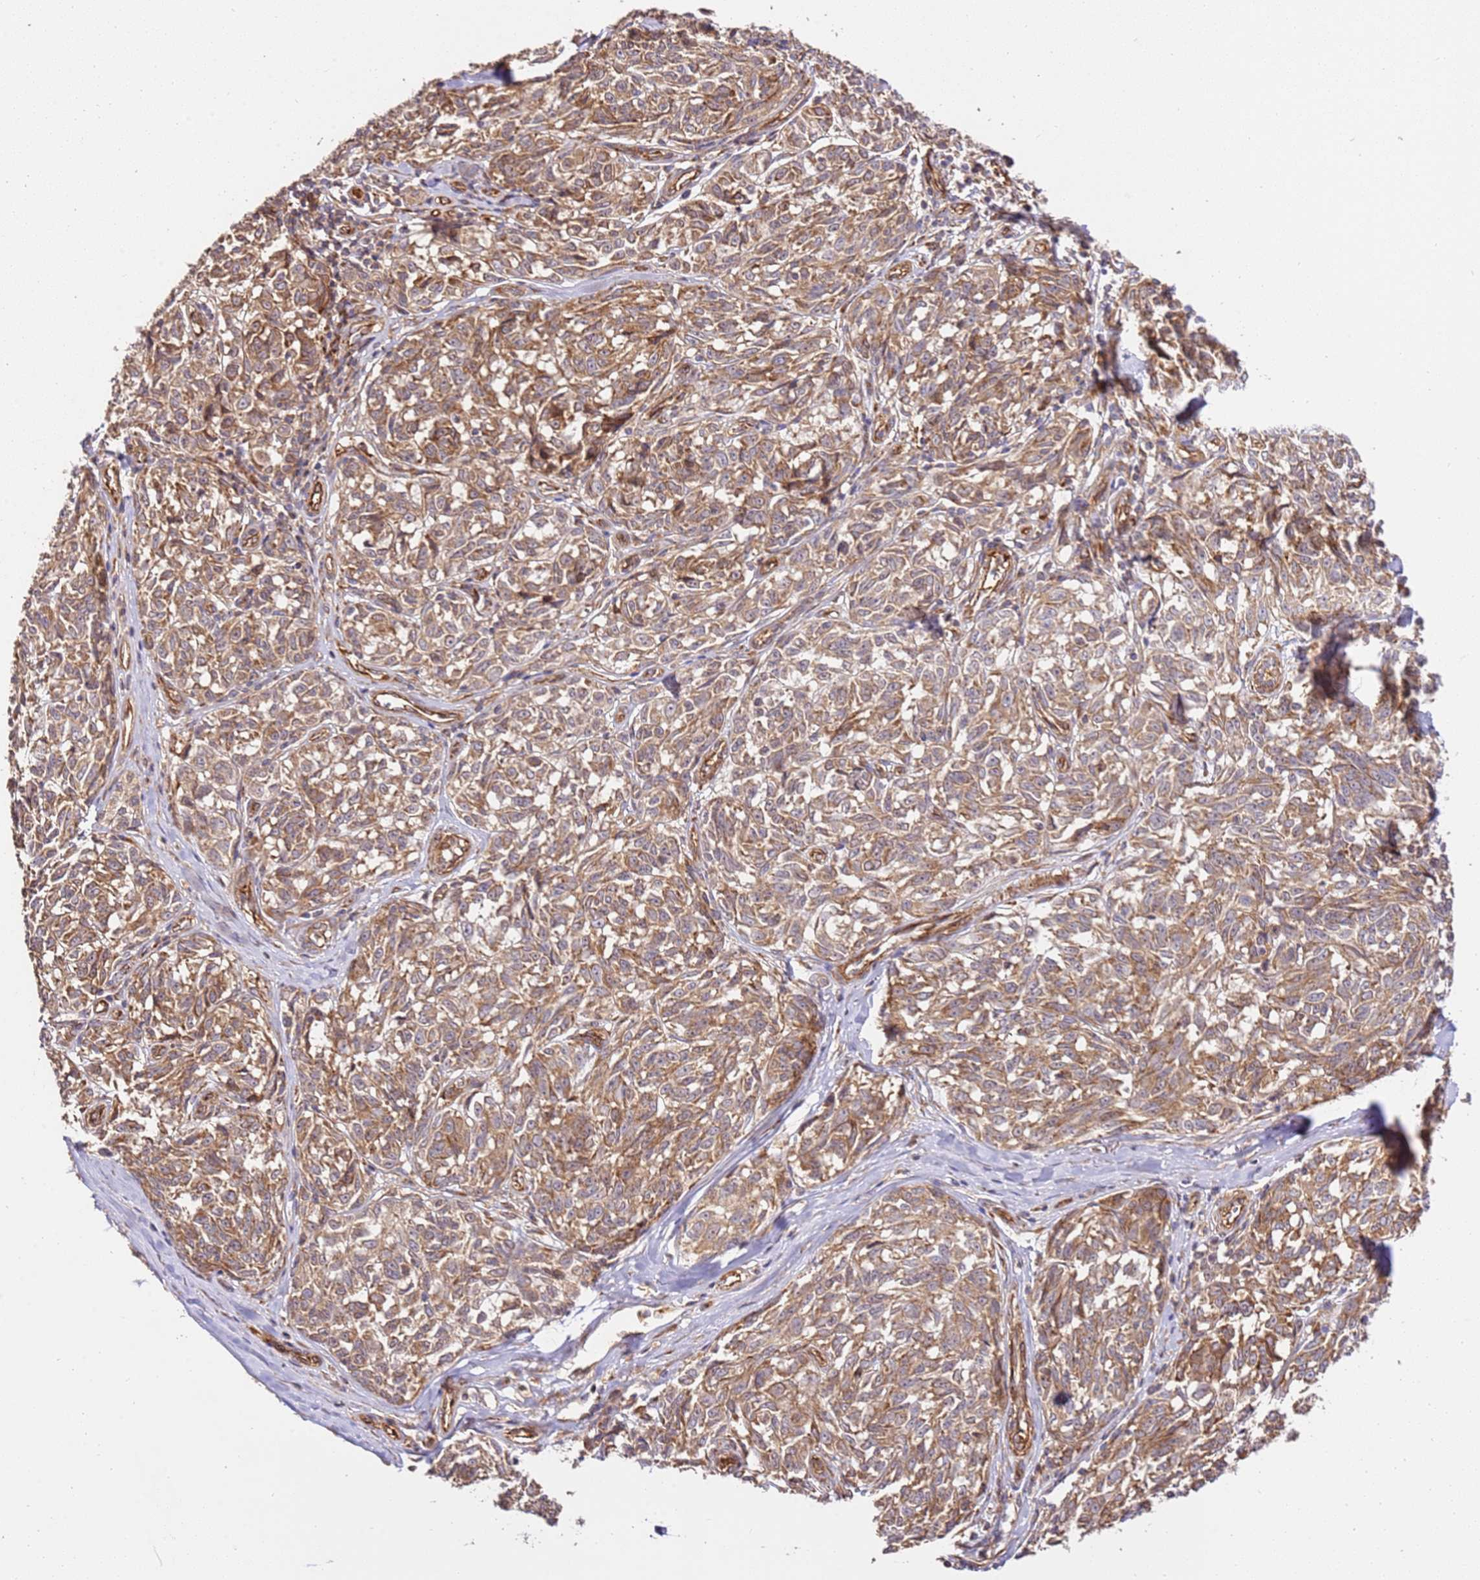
{"staining": {"intensity": "moderate", "quantity": ">75%", "location": "cytoplasmic/membranous"}, "tissue": "melanoma", "cell_type": "Tumor cells", "image_type": "cancer", "snomed": [{"axis": "morphology", "description": "Normal tissue, NOS"}, {"axis": "morphology", "description": "Malignant melanoma, NOS"}, {"axis": "topography", "description": "Skin"}], "caption": "Malignant melanoma tissue demonstrates moderate cytoplasmic/membranous positivity in approximately >75% of tumor cells", "gene": "ZBTB39", "patient": {"sex": "female", "age": 64}}